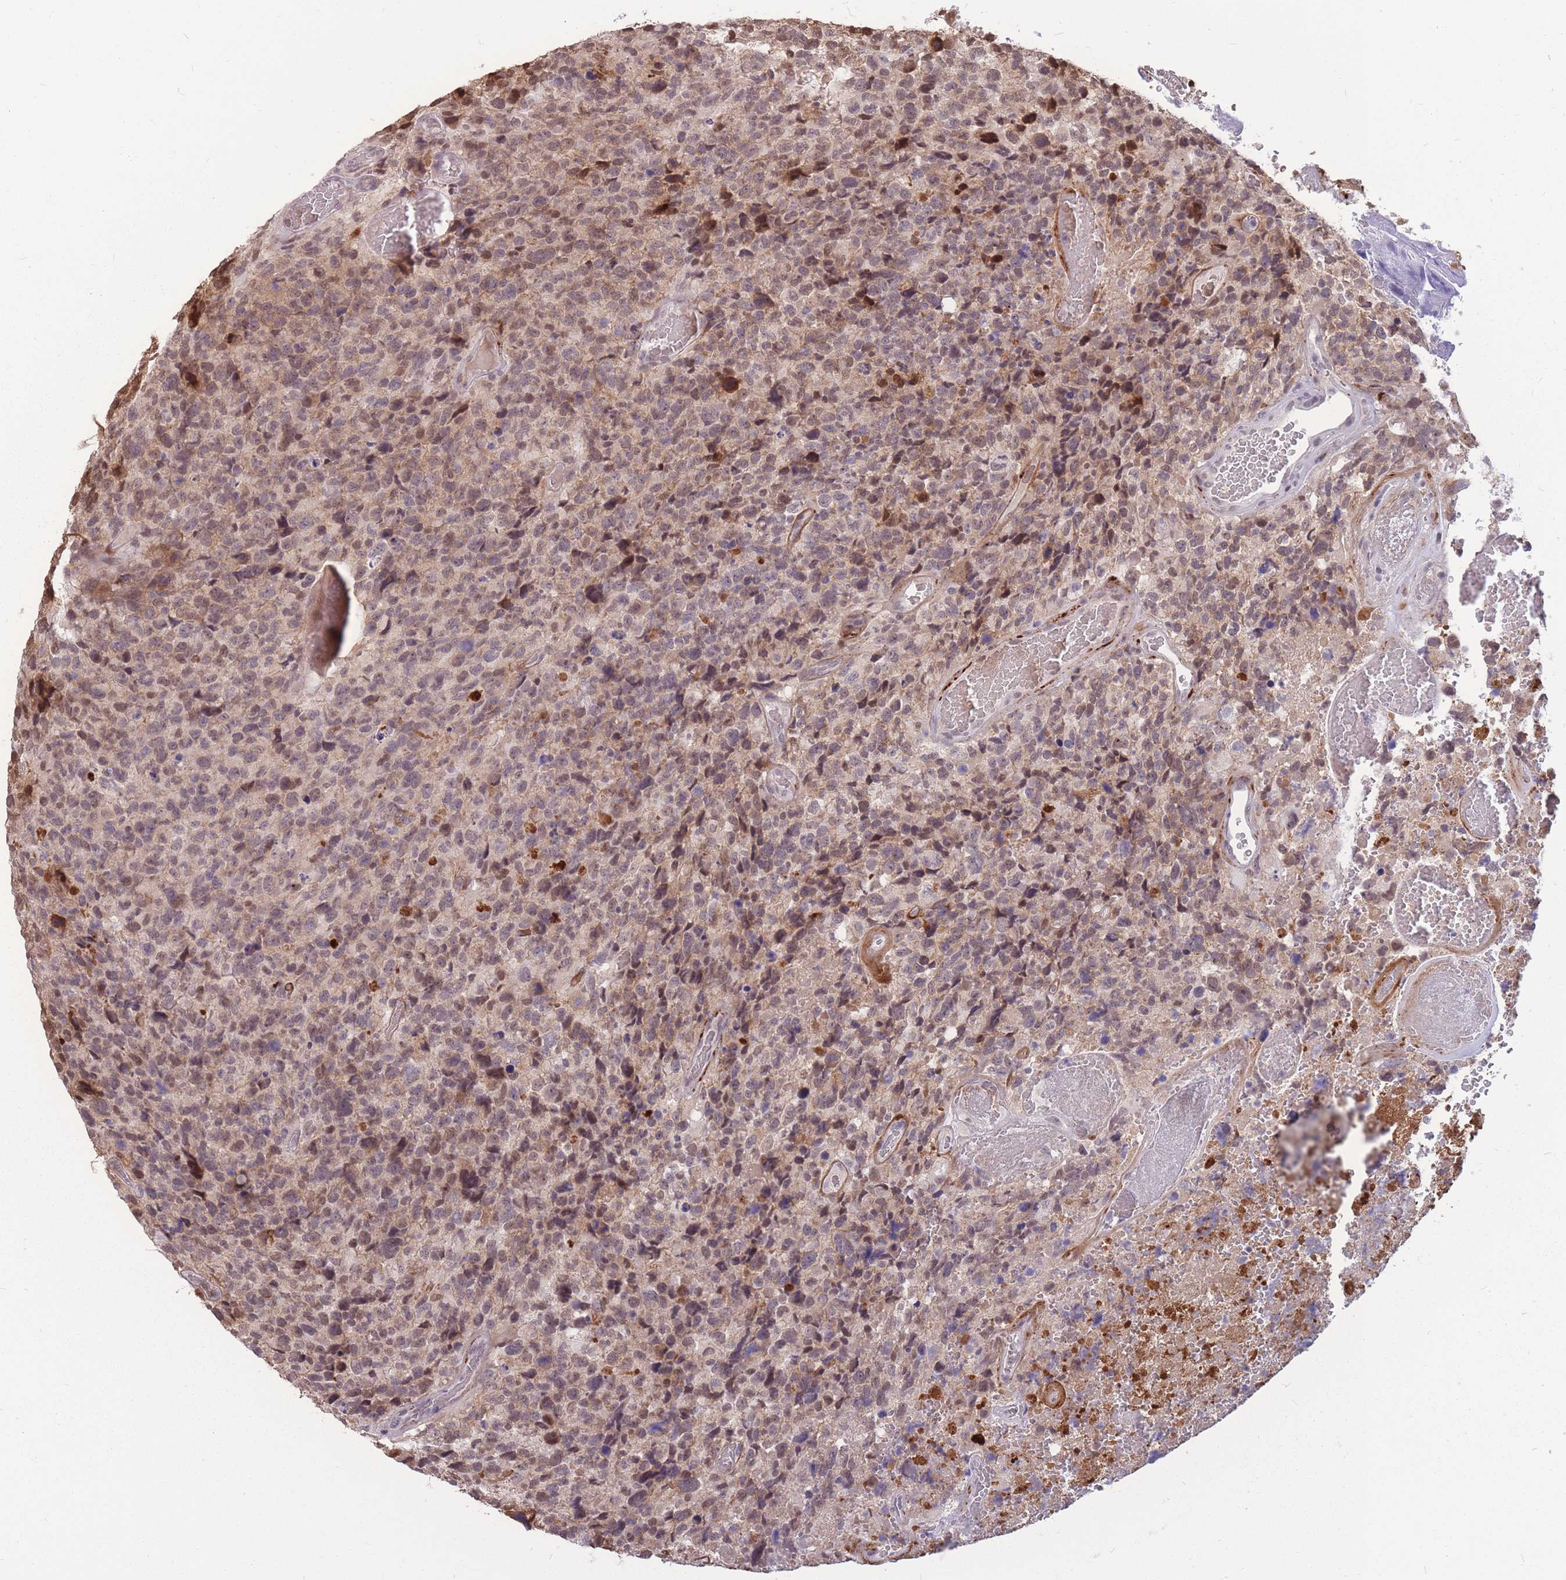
{"staining": {"intensity": "weak", "quantity": "25%-75%", "location": "nuclear"}, "tissue": "glioma", "cell_type": "Tumor cells", "image_type": "cancer", "snomed": [{"axis": "morphology", "description": "Glioma, malignant, High grade"}, {"axis": "topography", "description": "Brain"}], "caption": "High-power microscopy captured an IHC photomicrograph of glioma, revealing weak nuclear positivity in approximately 25%-75% of tumor cells.", "gene": "ADD2", "patient": {"sex": "male", "age": 69}}